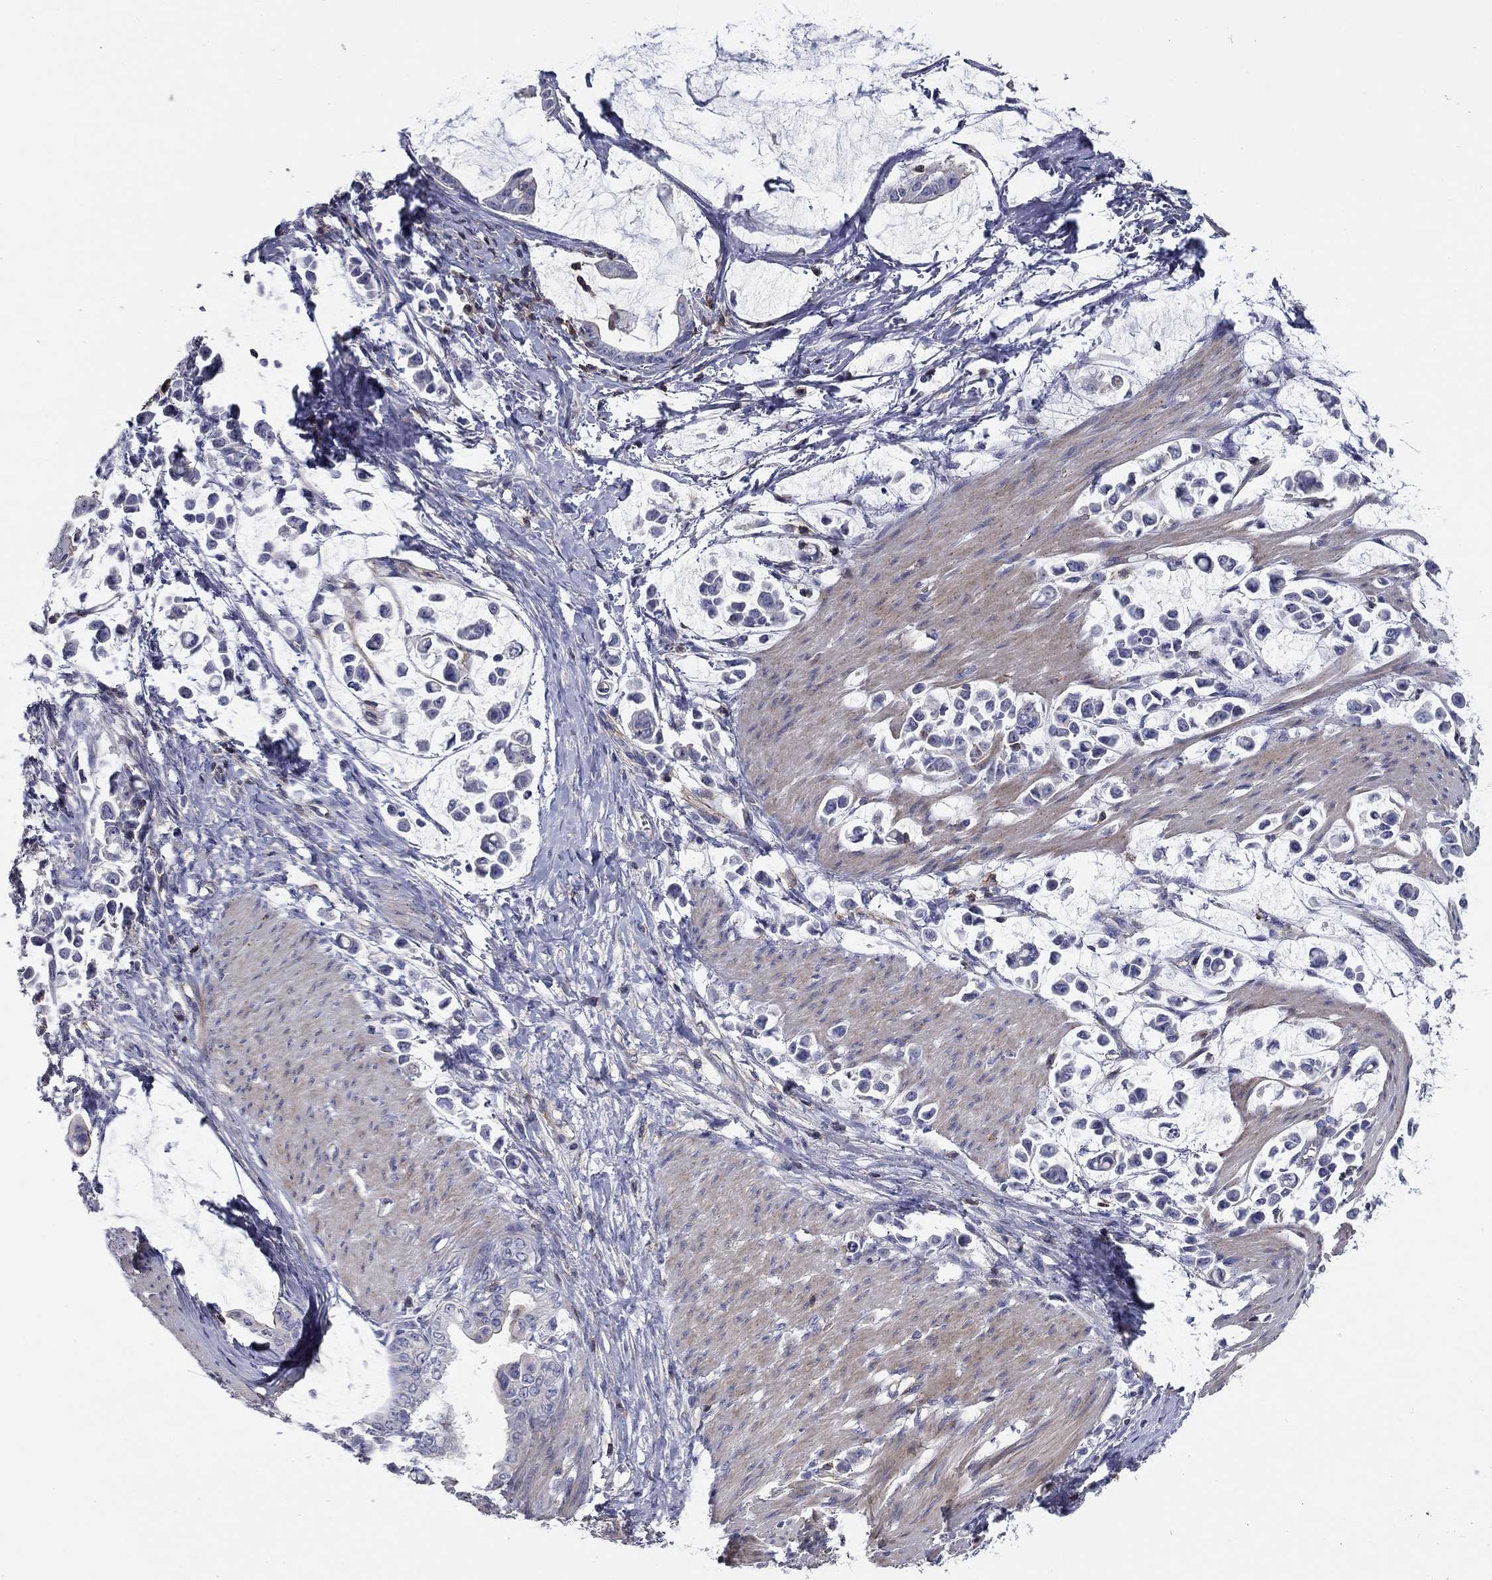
{"staining": {"intensity": "negative", "quantity": "none", "location": "none"}, "tissue": "stomach cancer", "cell_type": "Tumor cells", "image_type": "cancer", "snomed": [{"axis": "morphology", "description": "Adenocarcinoma, NOS"}, {"axis": "topography", "description": "Stomach"}], "caption": "High power microscopy photomicrograph of an immunohistochemistry (IHC) histopathology image of adenocarcinoma (stomach), revealing no significant expression in tumor cells.", "gene": "SIT1", "patient": {"sex": "male", "age": 82}}